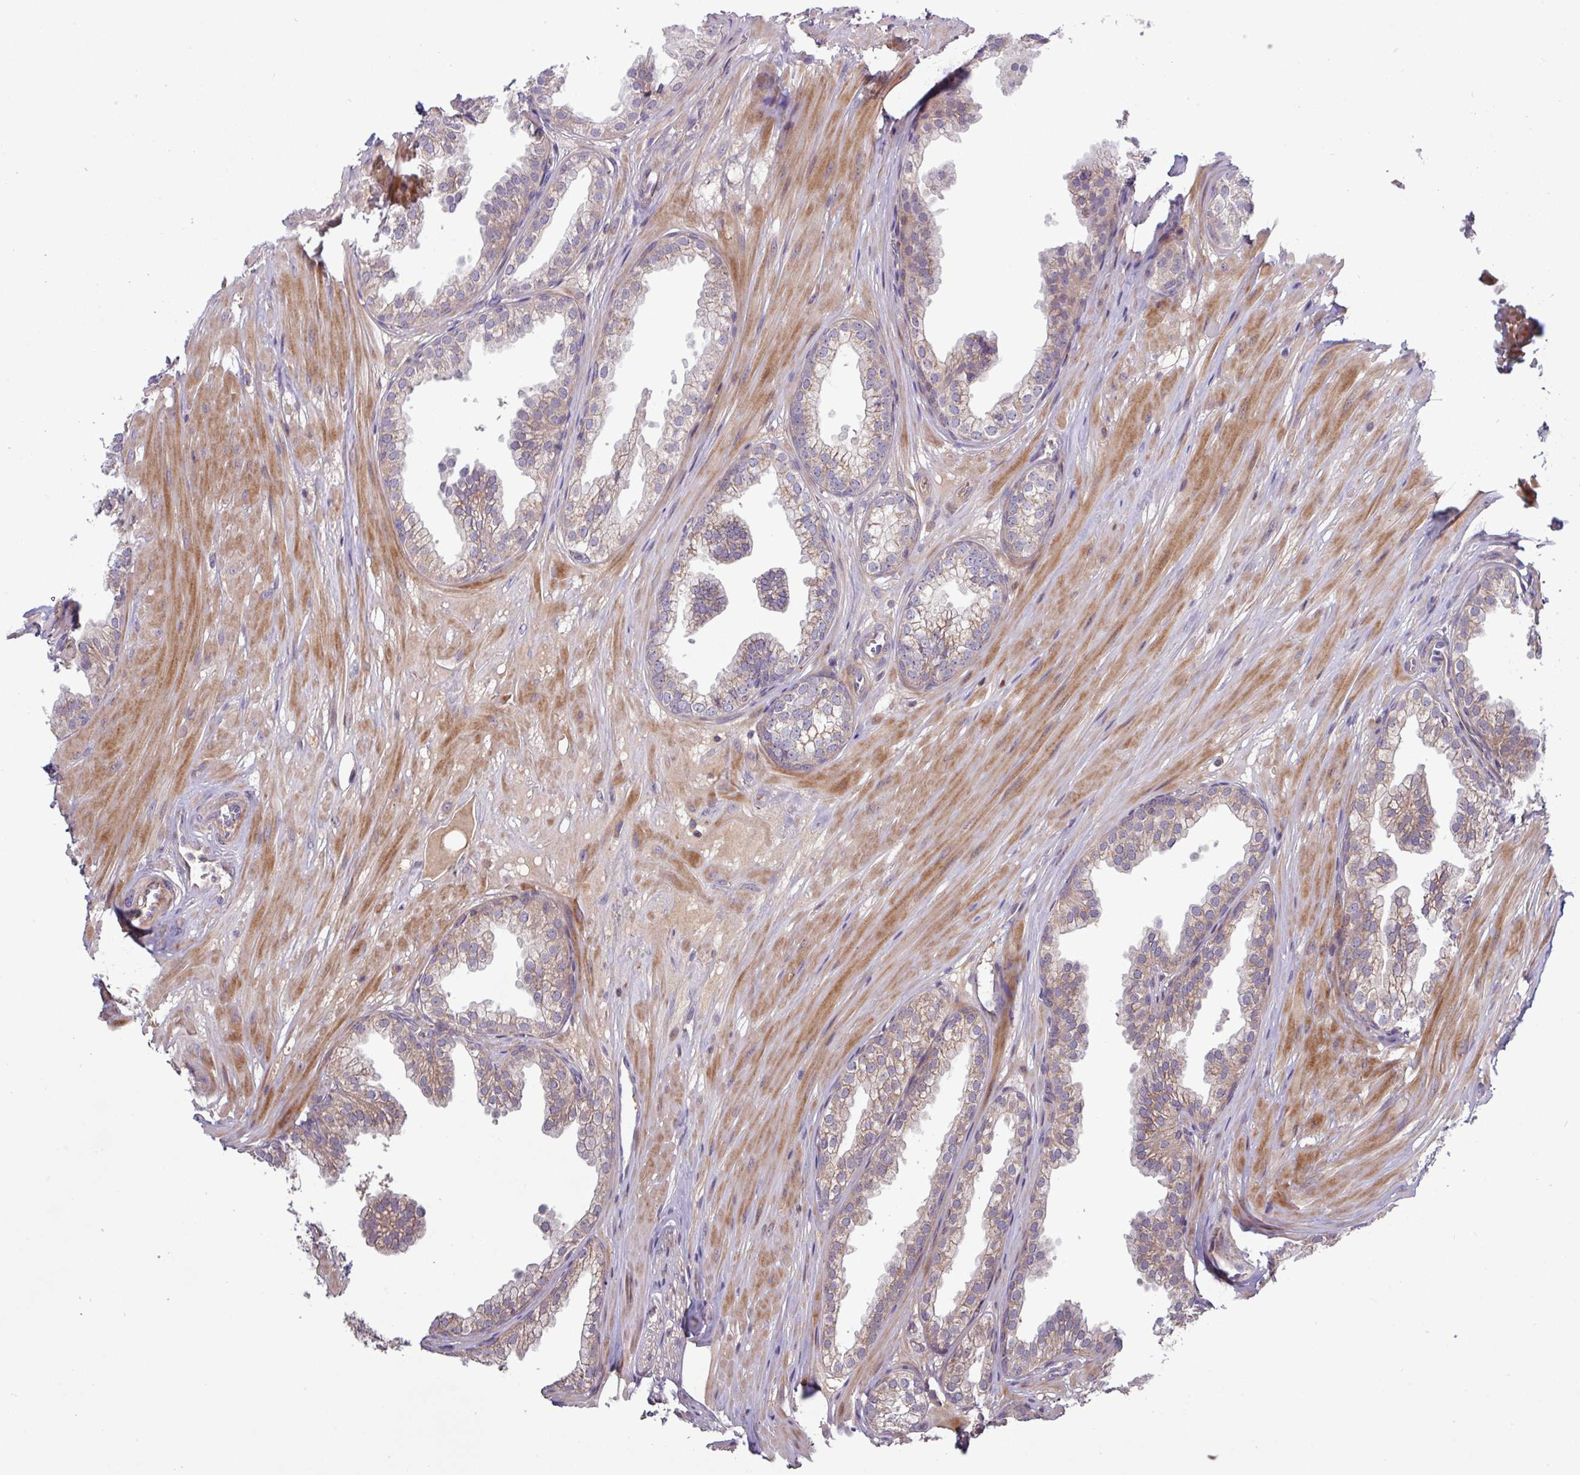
{"staining": {"intensity": "weak", "quantity": "25%-75%", "location": "cytoplasmic/membranous"}, "tissue": "prostate", "cell_type": "Glandular cells", "image_type": "normal", "snomed": [{"axis": "morphology", "description": "Normal tissue, NOS"}, {"axis": "topography", "description": "Prostate"}, {"axis": "topography", "description": "Peripheral nerve tissue"}], "caption": "High-magnification brightfield microscopy of benign prostate stained with DAB (brown) and counterstained with hematoxylin (blue). glandular cells exhibit weak cytoplasmic/membranous positivity is appreciated in about25%-75% of cells. (Stains: DAB in brown, nuclei in blue, Microscopy: brightfield microscopy at high magnification).", "gene": "TNFSF12", "patient": {"sex": "male", "age": 55}}